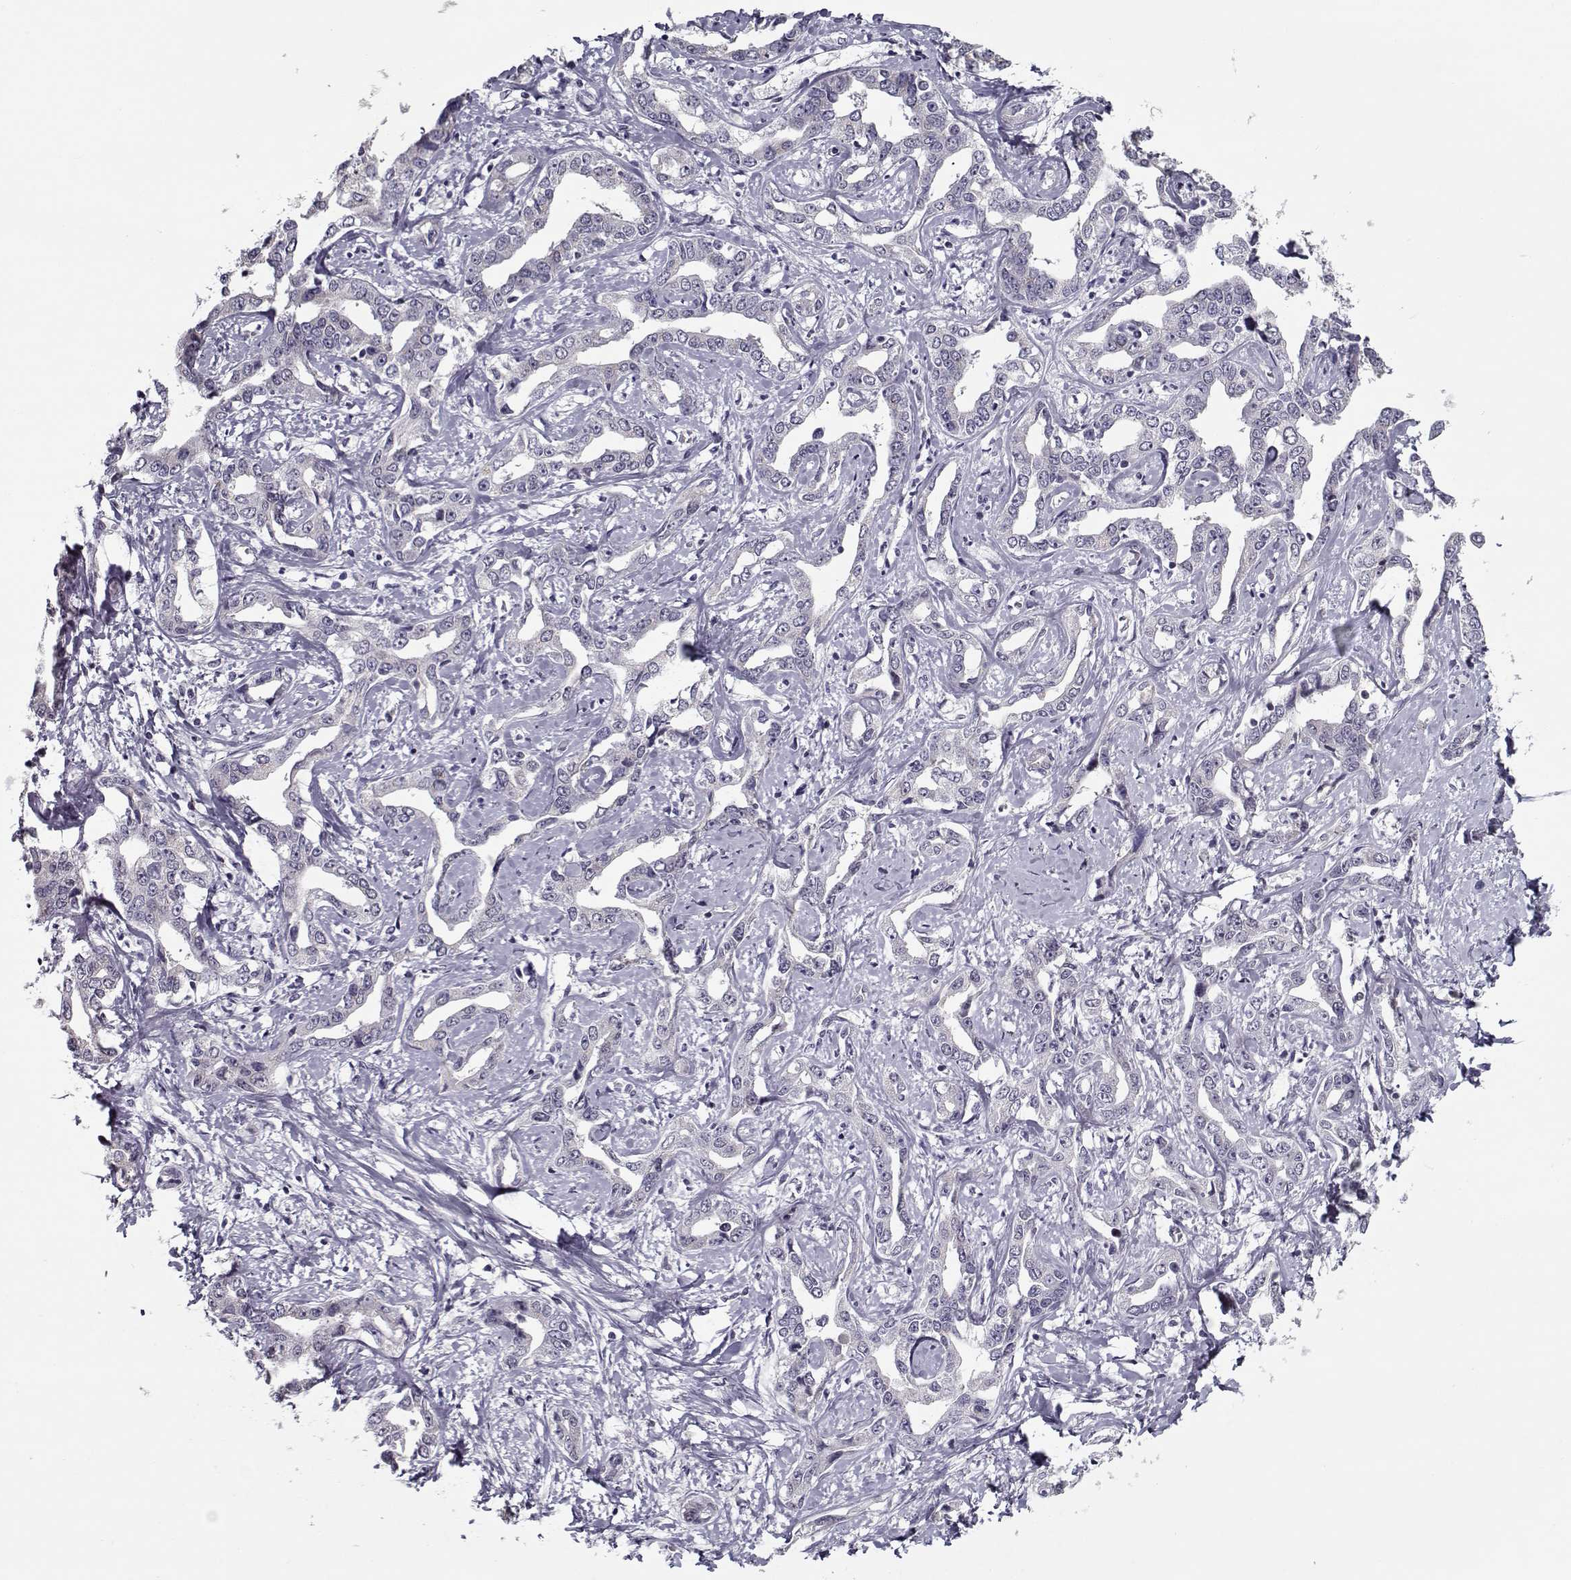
{"staining": {"intensity": "negative", "quantity": "none", "location": "none"}, "tissue": "liver cancer", "cell_type": "Tumor cells", "image_type": "cancer", "snomed": [{"axis": "morphology", "description": "Cholangiocarcinoma"}, {"axis": "topography", "description": "Liver"}], "caption": "Cholangiocarcinoma (liver) was stained to show a protein in brown. There is no significant positivity in tumor cells.", "gene": "SEC16B", "patient": {"sex": "male", "age": 59}}